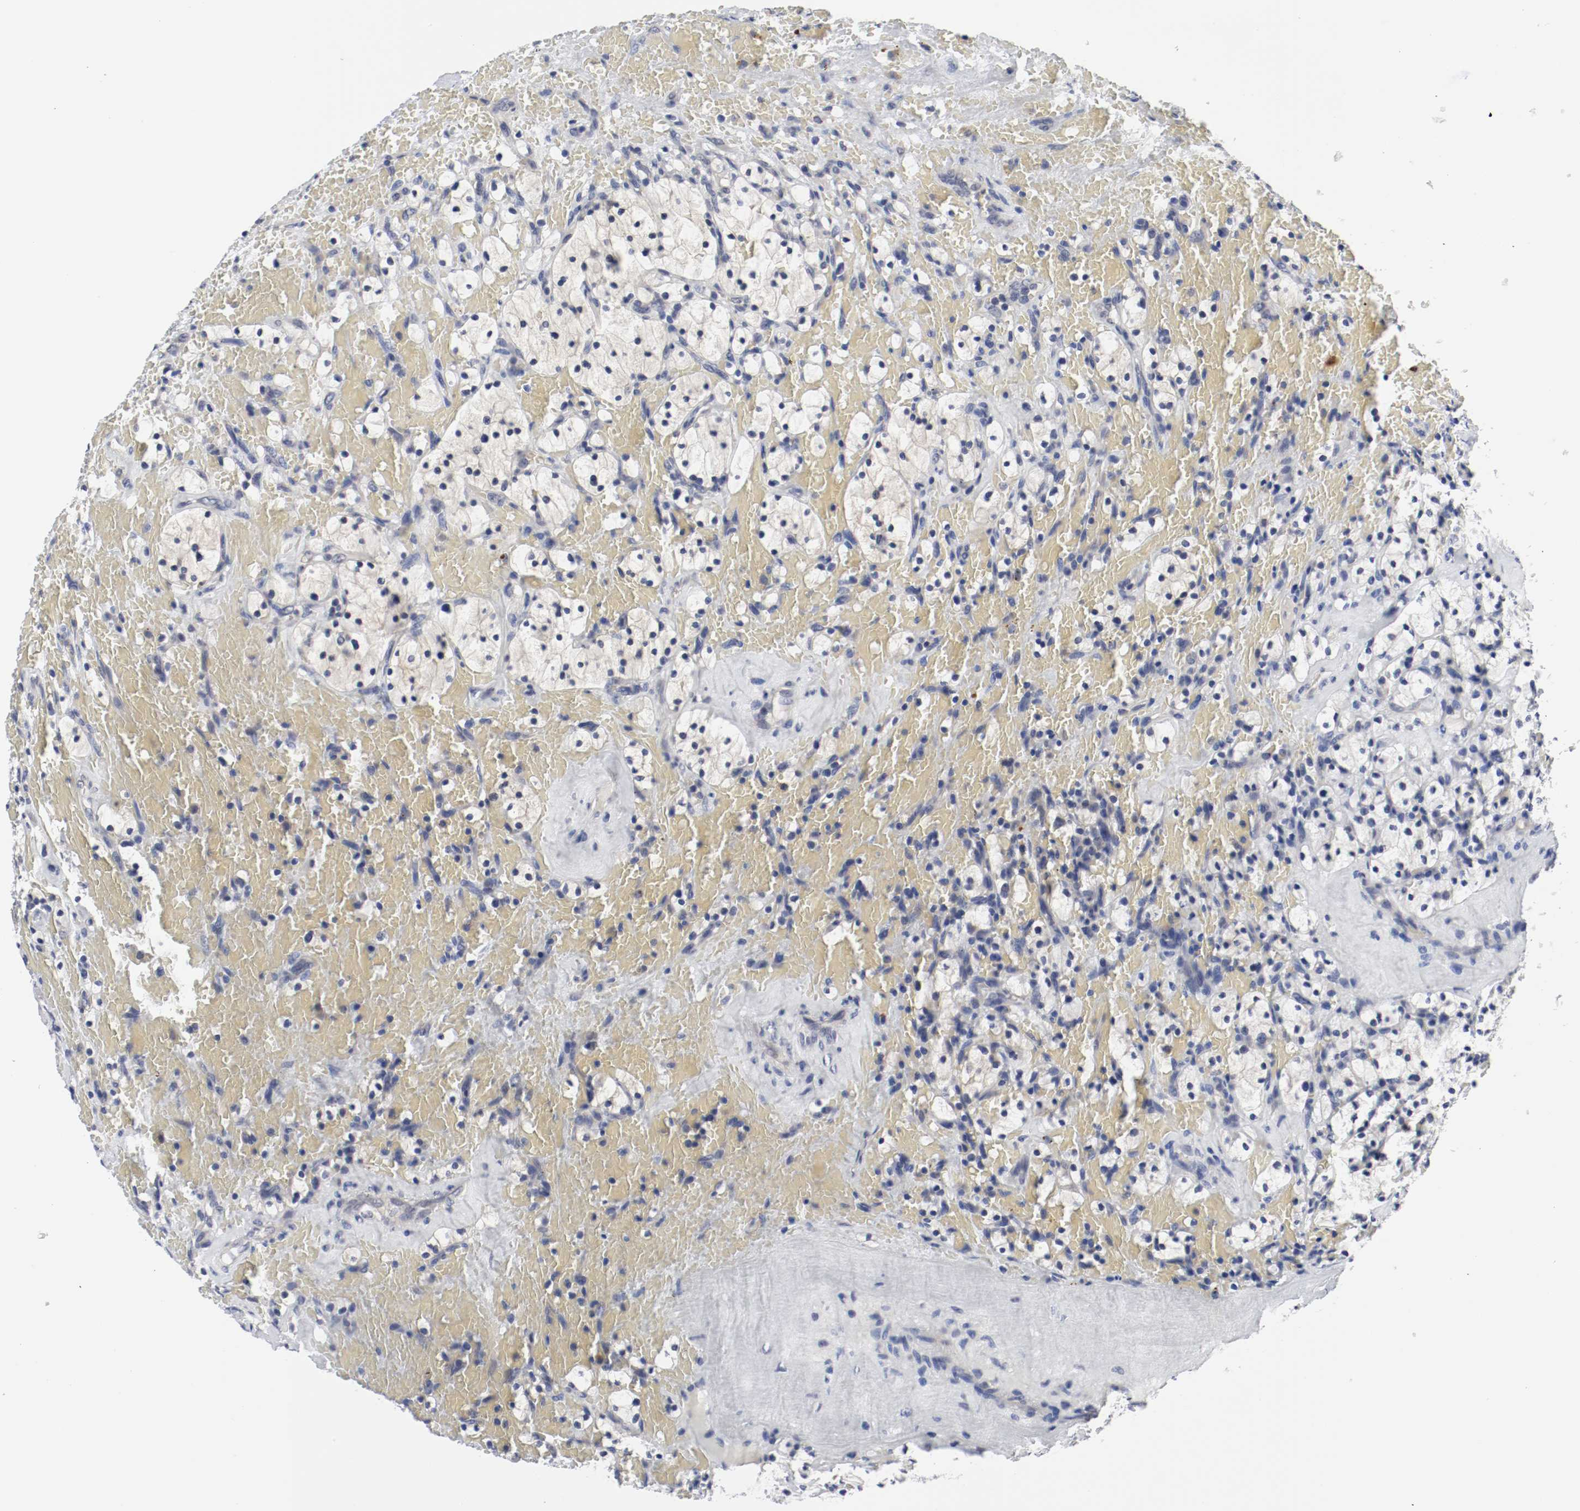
{"staining": {"intensity": "negative", "quantity": "none", "location": "none"}, "tissue": "renal cancer", "cell_type": "Tumor cells", "image_type": "cancer", "snomed": [{"axis": "morphology", "description": "Adenocarcinoma, NOS"}, {"axis": "topography", "description": "Kidney"}], "caption": "Protein analysis of renal cancer (adenocarcinoma) reveals no significant staining in tumor cells.", "gene": "CEBPE", "patient": {"sex": "female", "age": 83}}